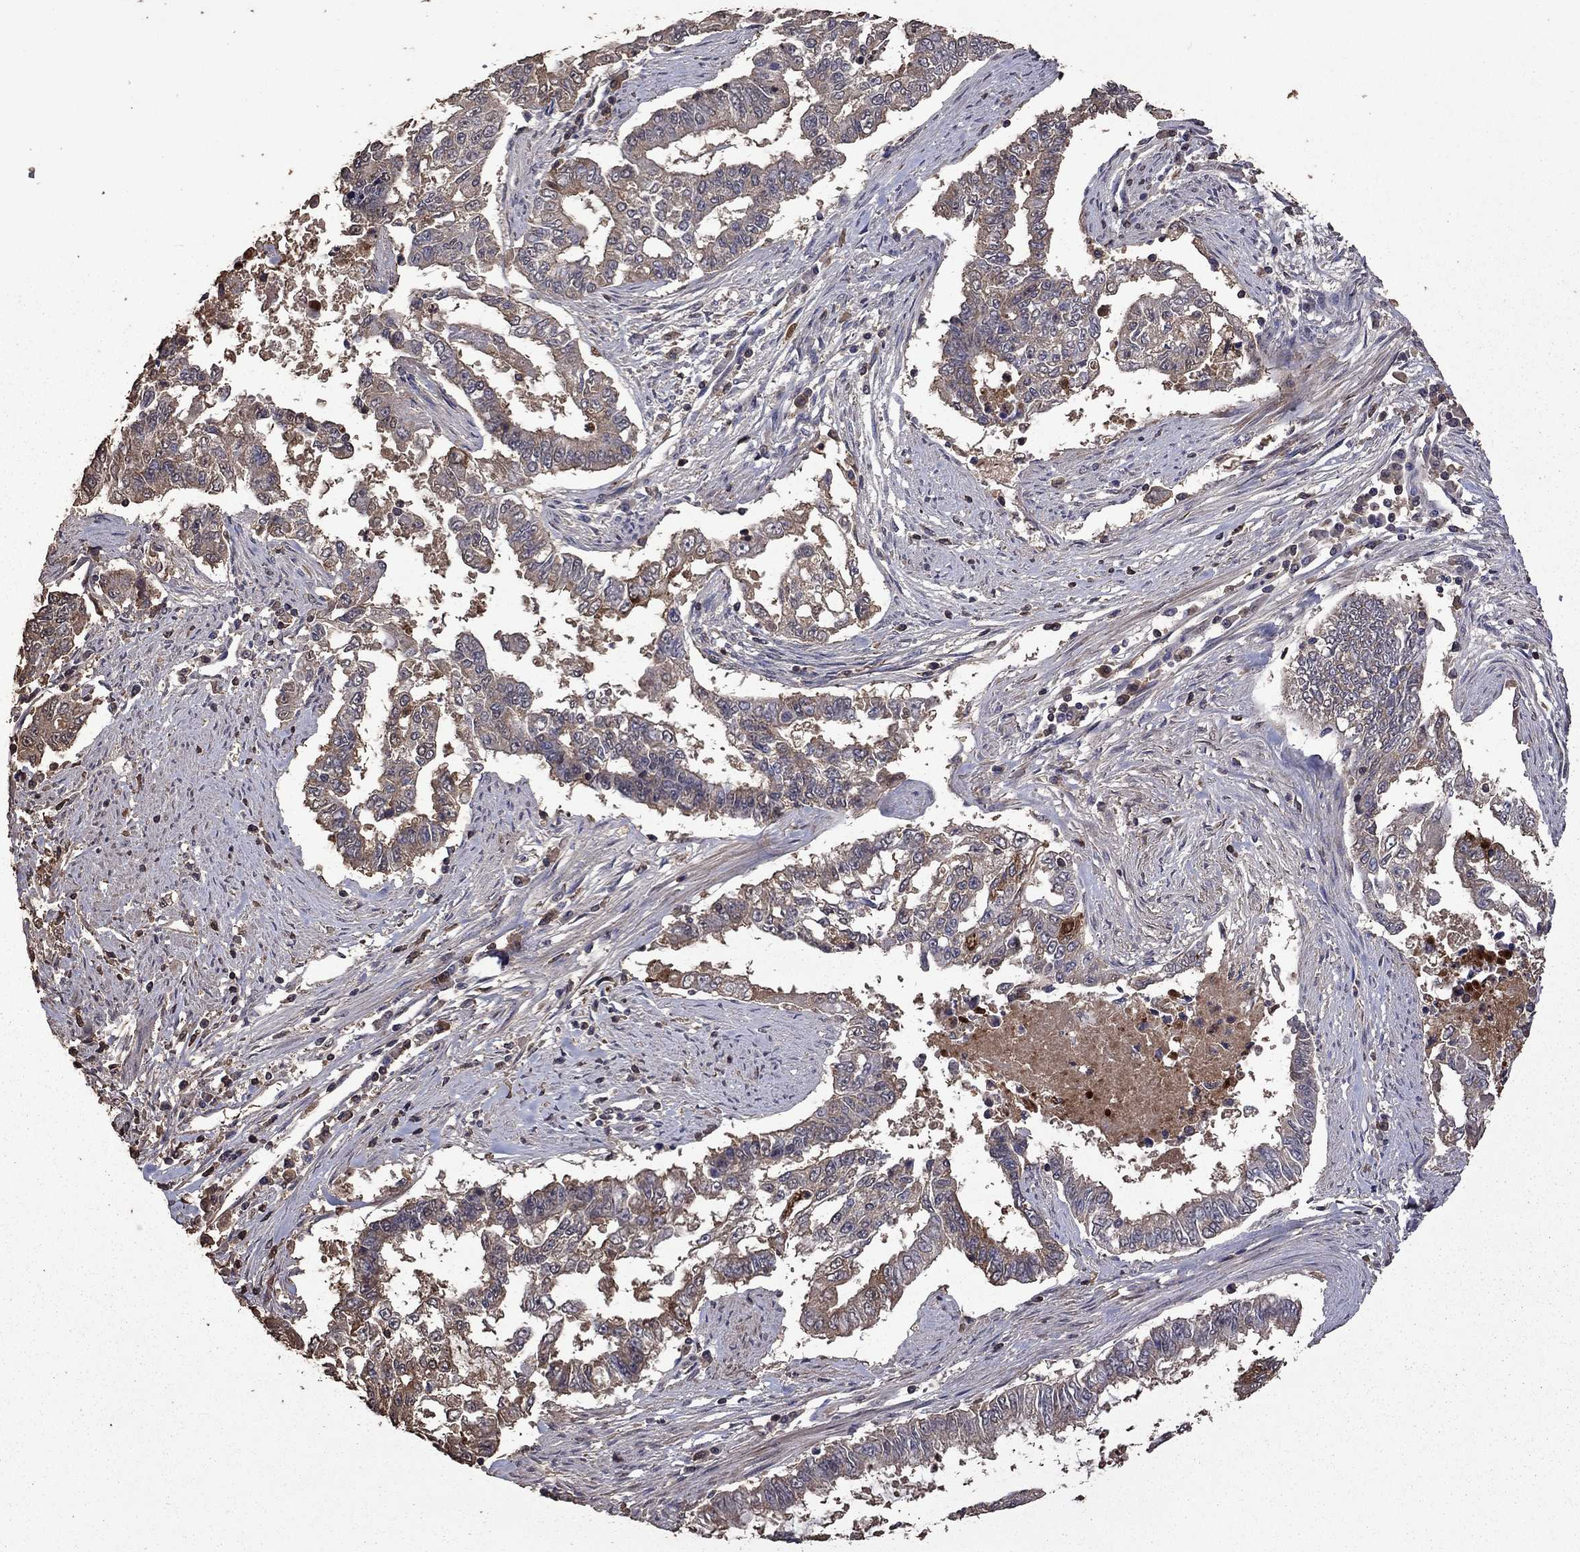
{"staining": {"intensity": "moderate", "quantity": "<25%", "location": "cytoplasmic/membranous"}, "tissue": "endometrial cancer", "cell_type": "Tumor cells", "image_type": "cancer", "snomed": [{"axis": "morphology", "description": "Adenocarcinoma, NOS"}, {"axis": "topography", "description": "Uterus"}], "caption": "Protein expression analysis of human endometrial cancer (adenocarcinoma) reveals moderate cytoplasmic/membranous staining in approximately <25% of tumor cells.", "gene": "SERPINA5", "patient": {"sex": "female", "age": 59}}